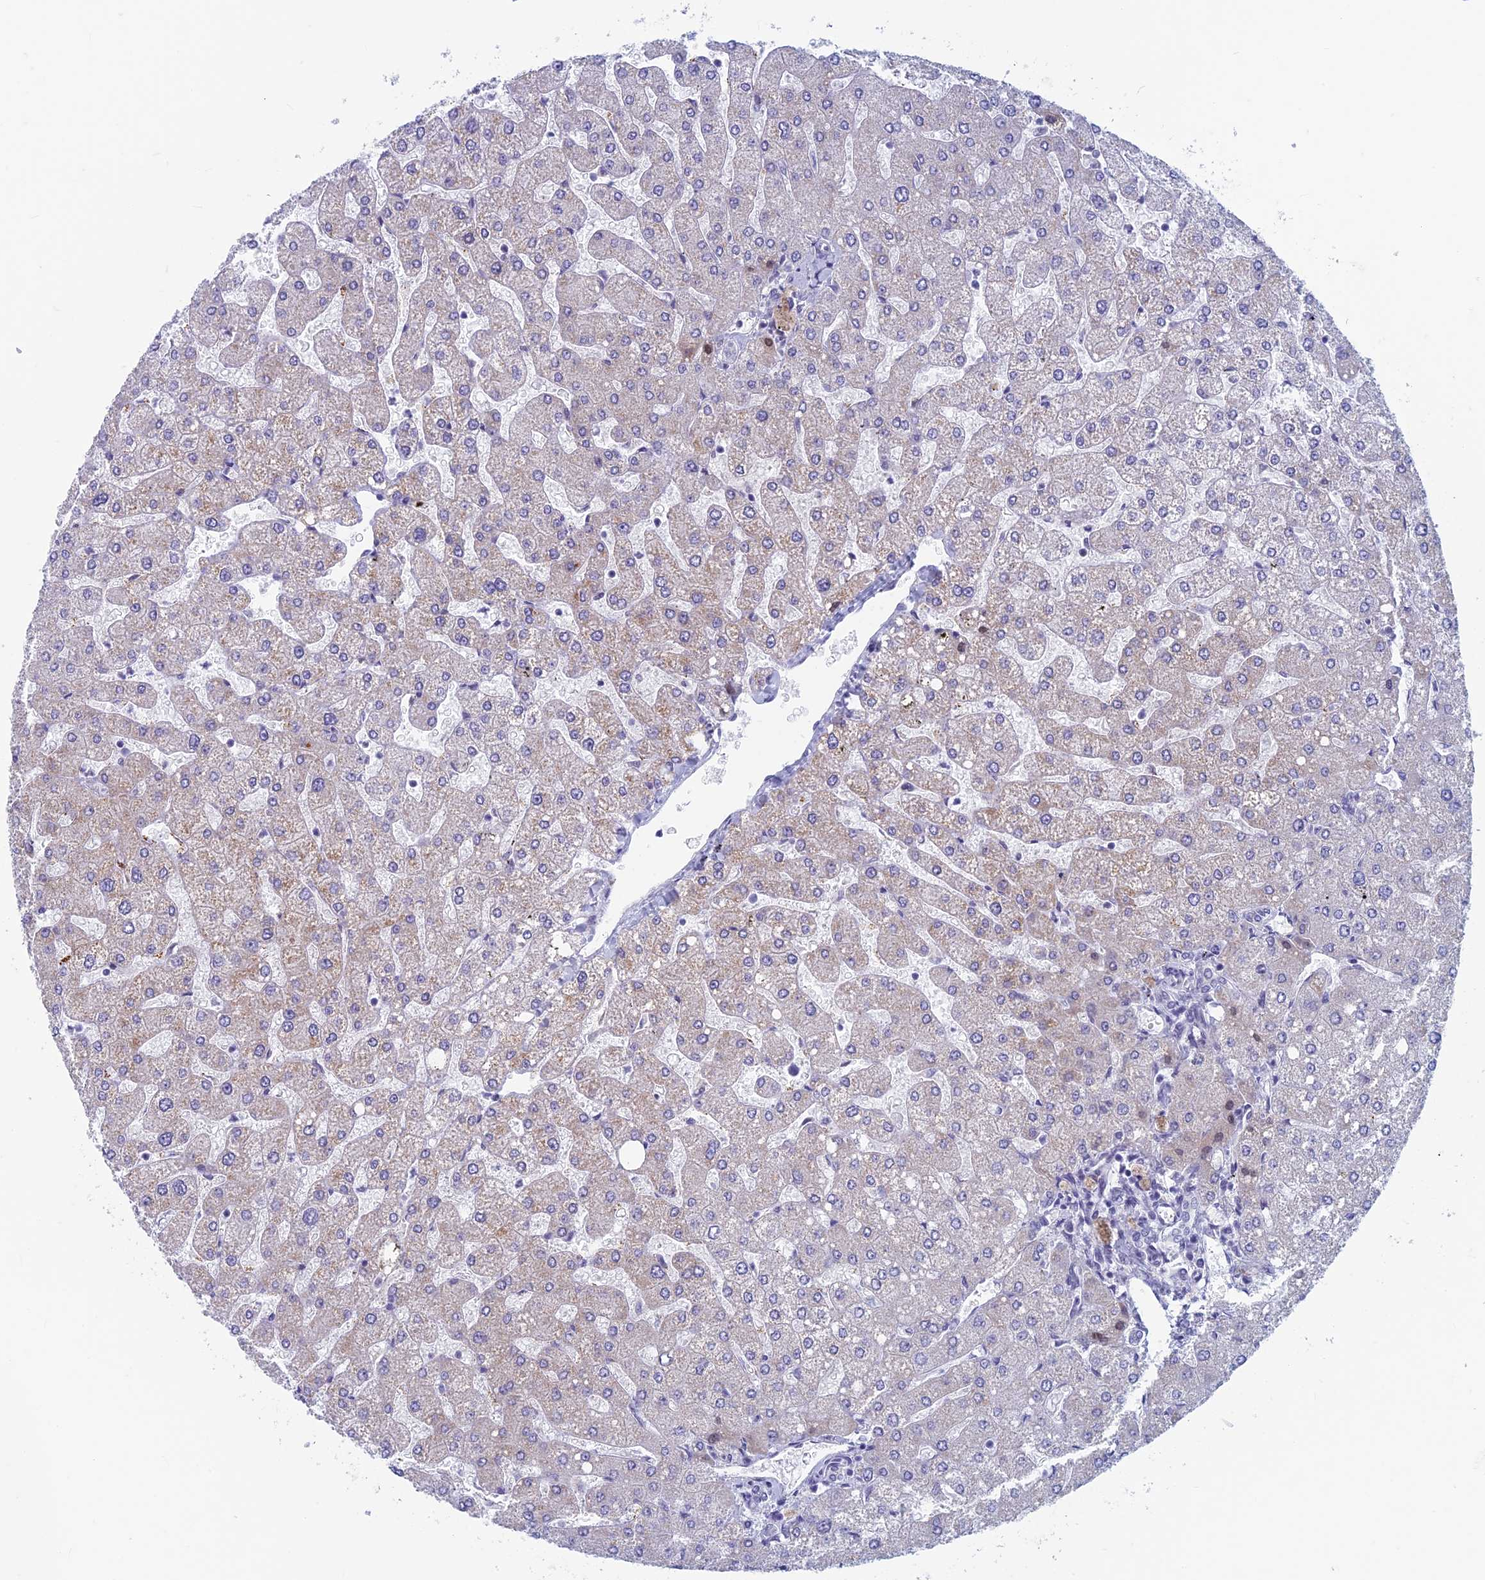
{"staining": {"intensity": "negative", "quantity": "none", "location": "none"}, "tissue": "liver", "cell_type": "Cholangiocytes", "image_type": "normal", "snomed": [{"axis": "morphology", "description": "Normal tissue, NOS"}, {"axis": "topography", "description": "Liver"}], "caption": "Immunohistochemical staining of unremarkable liver shows no significant positivity in cholangiocytes.", "gene": "ASH2L", "patient": {"sex": "male", "age": 55}}